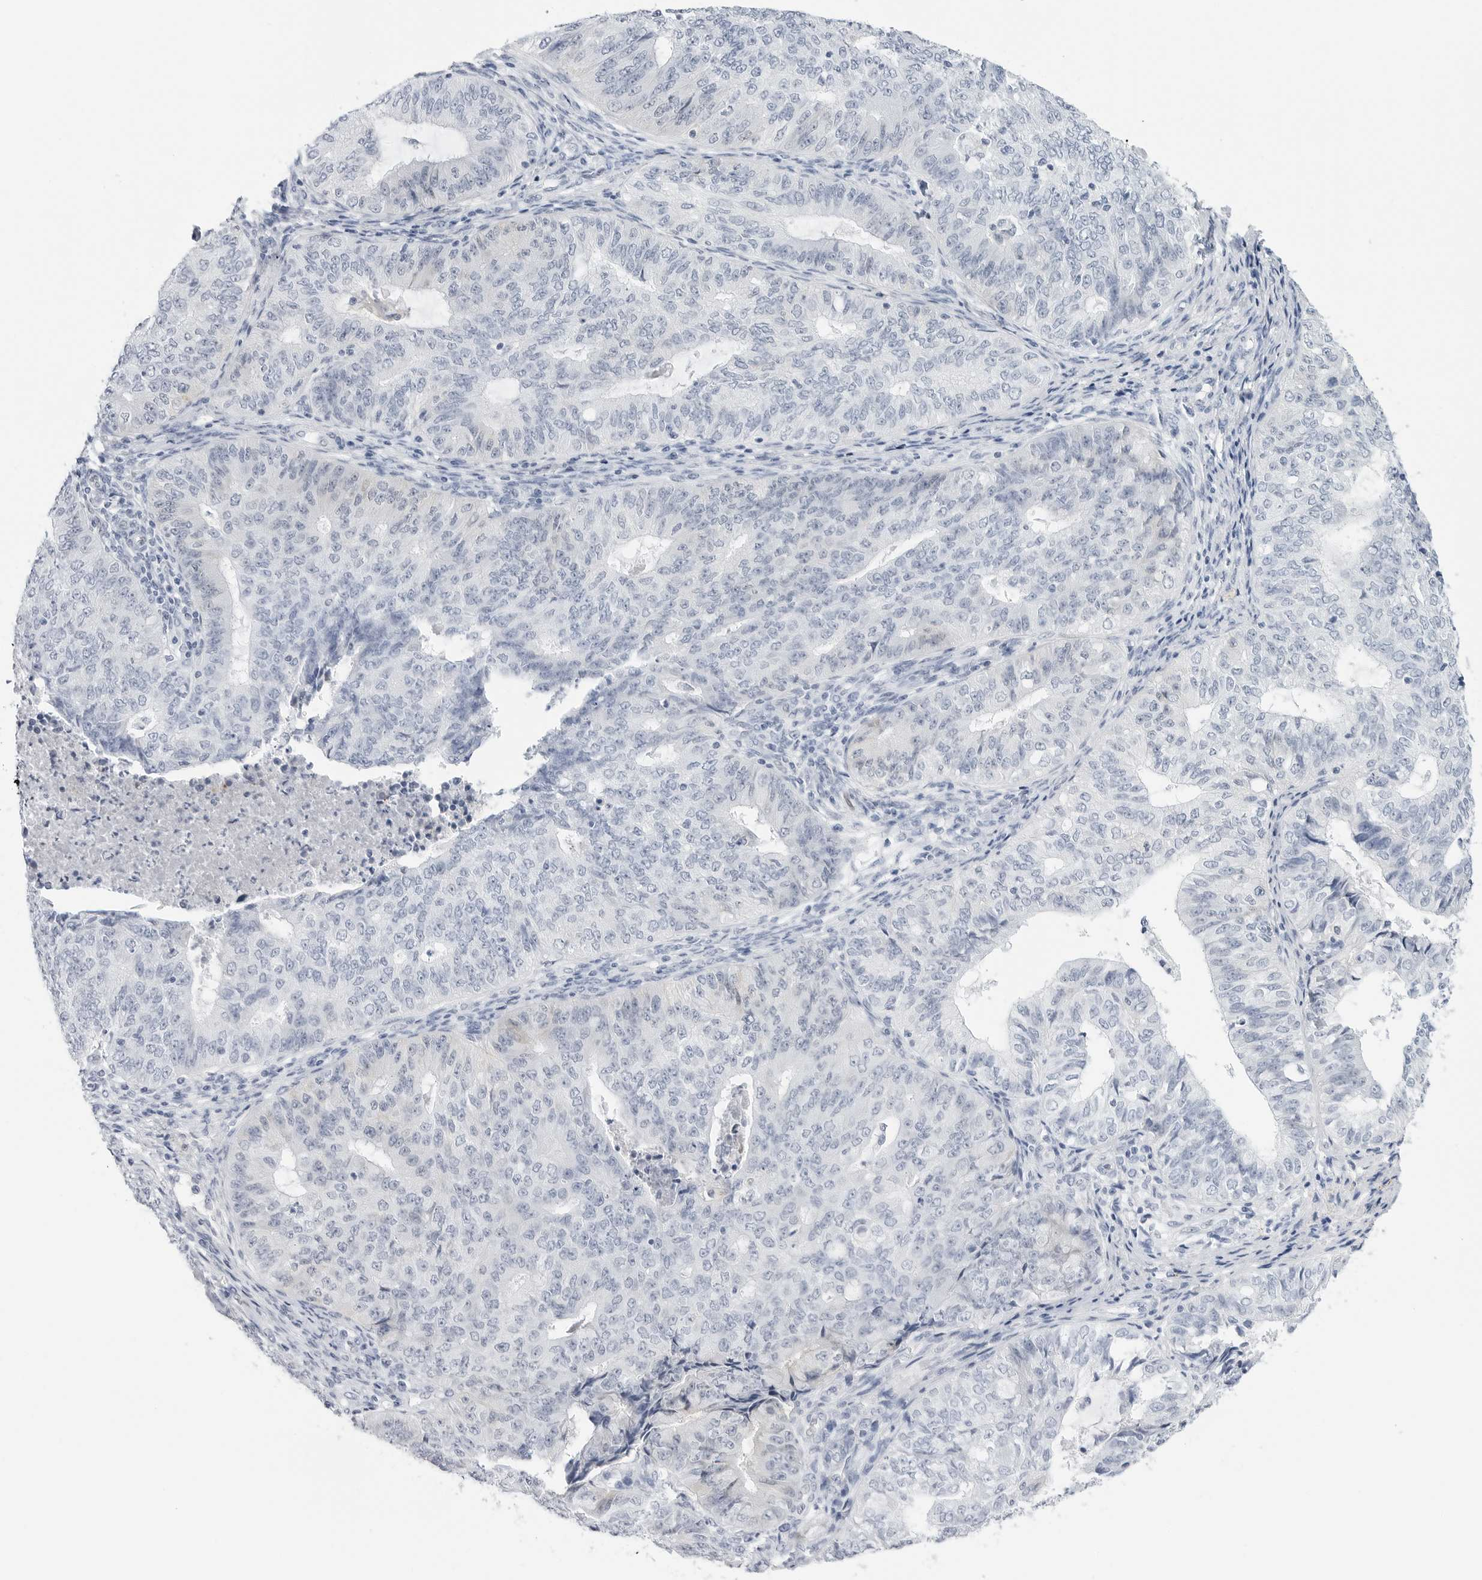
{"staining": {"intensity": "negative", "quantity": "none", "location": "none"}, "tissue": "endometrial cancer", "cell_type": "Tumor cells", "image_type": "cancer", "snomed": [{"axis": "morphology", "description": "Adenocarcinoma, NOS"}, {"axis": "topography", "description": "Endometrium"}], "caption": "IHC photomicrograph of neoplastic tissue: human endometrial cancer (adenocarcinoma) stained with DAB shows no significant protein positivity in tumor cells. (Immunohistochemistry (ihc), brightfield microscopy, high magnification).", "gene": "SLC19A1", "patient": {"sex": "female", "age": 32}}